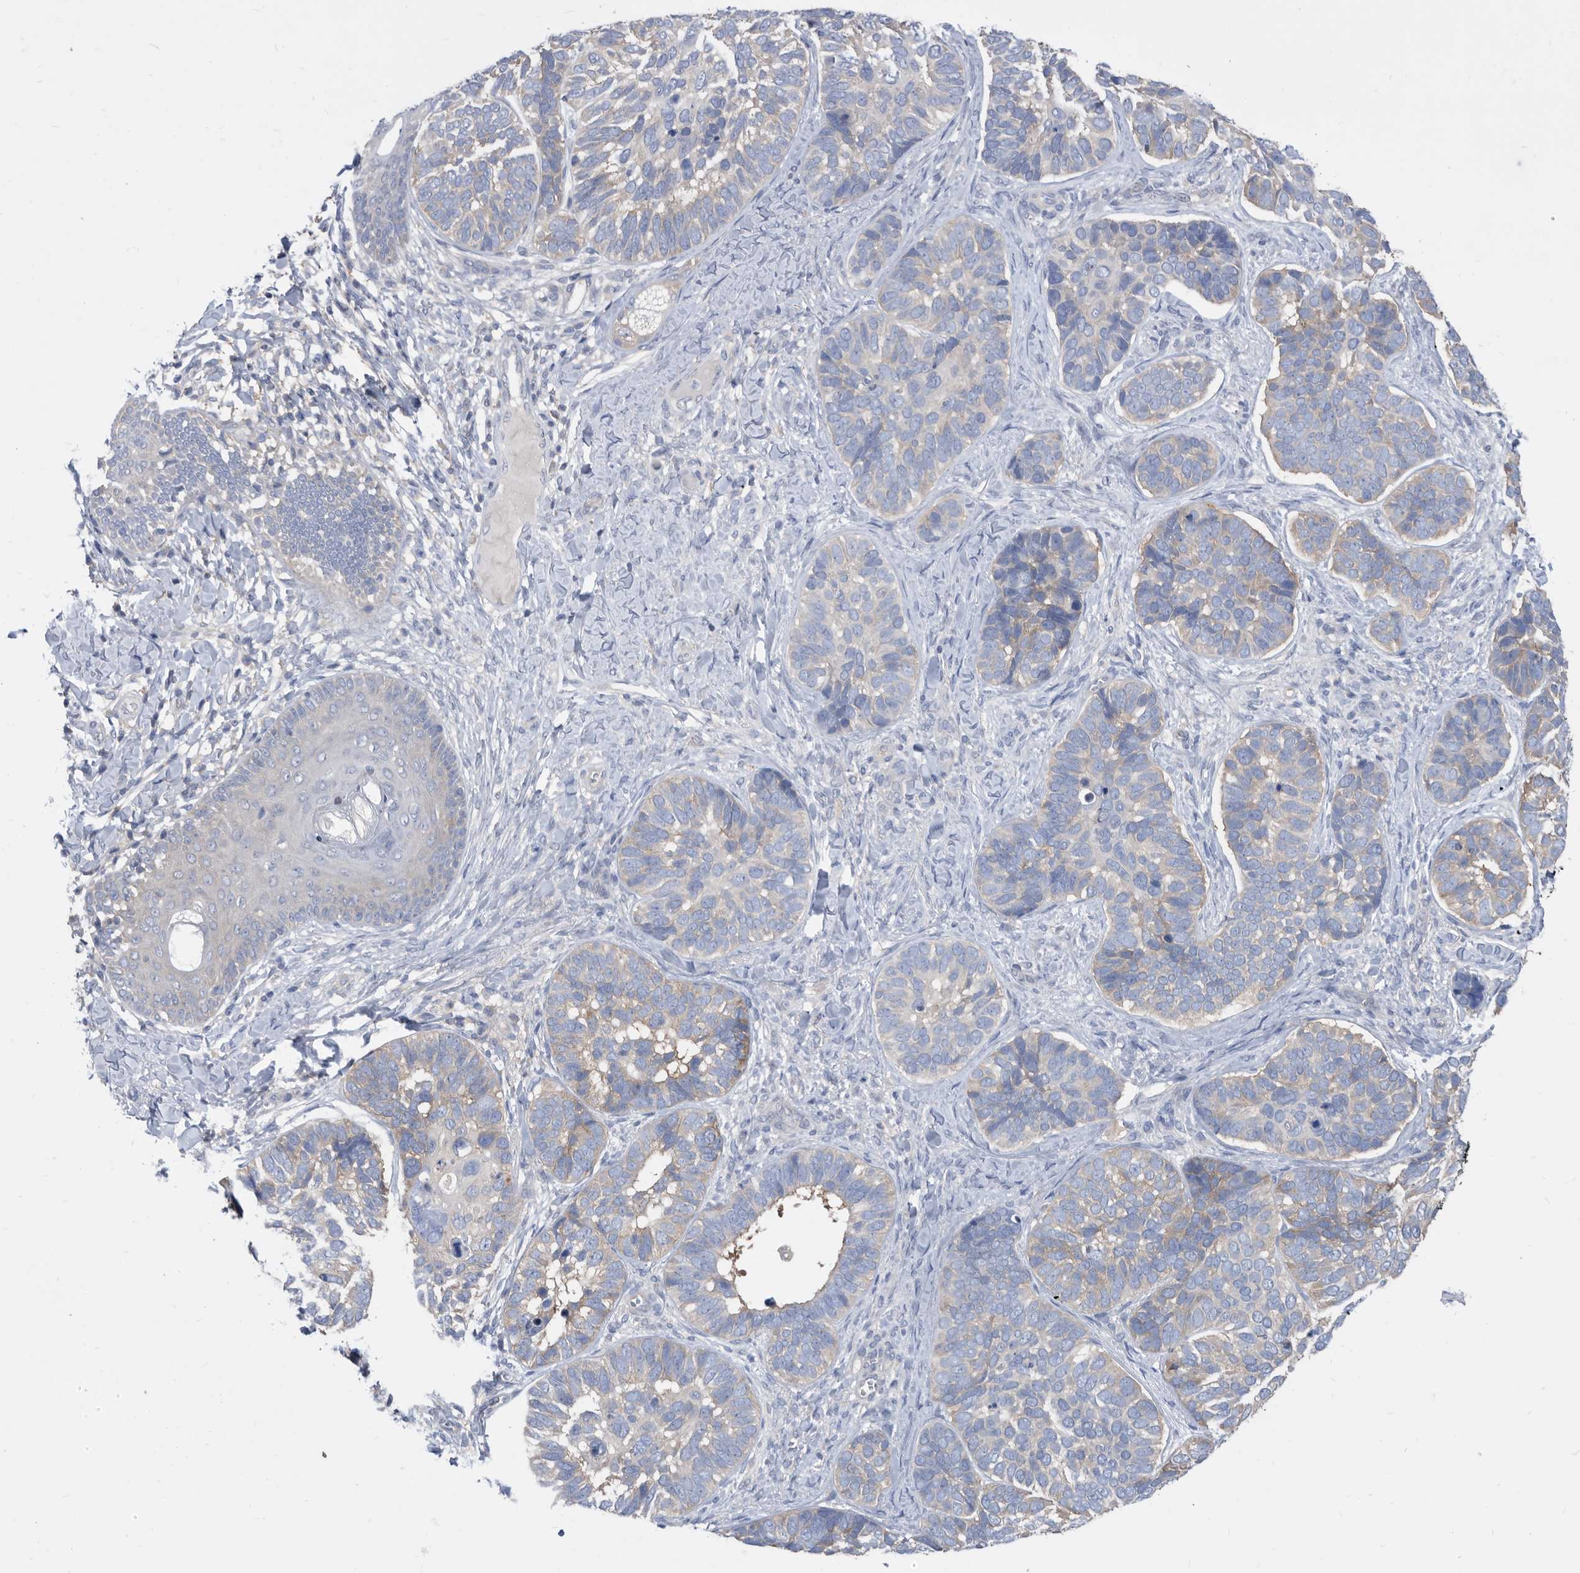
{"staining": {"intensity": "negative", "quantity": "none", "location": "none"}, "tissue": "skin cancer", "cell_type": "Tumor cells", "image_type": "cancer", "snomed": [{"axis": "morphology", "description": "Basal cell carcinoma"}, {"axis": "topography", "description": "Skin"}], "caption": "Tumor cells are negative for brown protein staining in basal cell carcinoma (skin). (Immunohistochemistry, brightfield microscopy, high magnification).", "gene": "CCT4", "patient": {"sex": "male", "age": 62}}